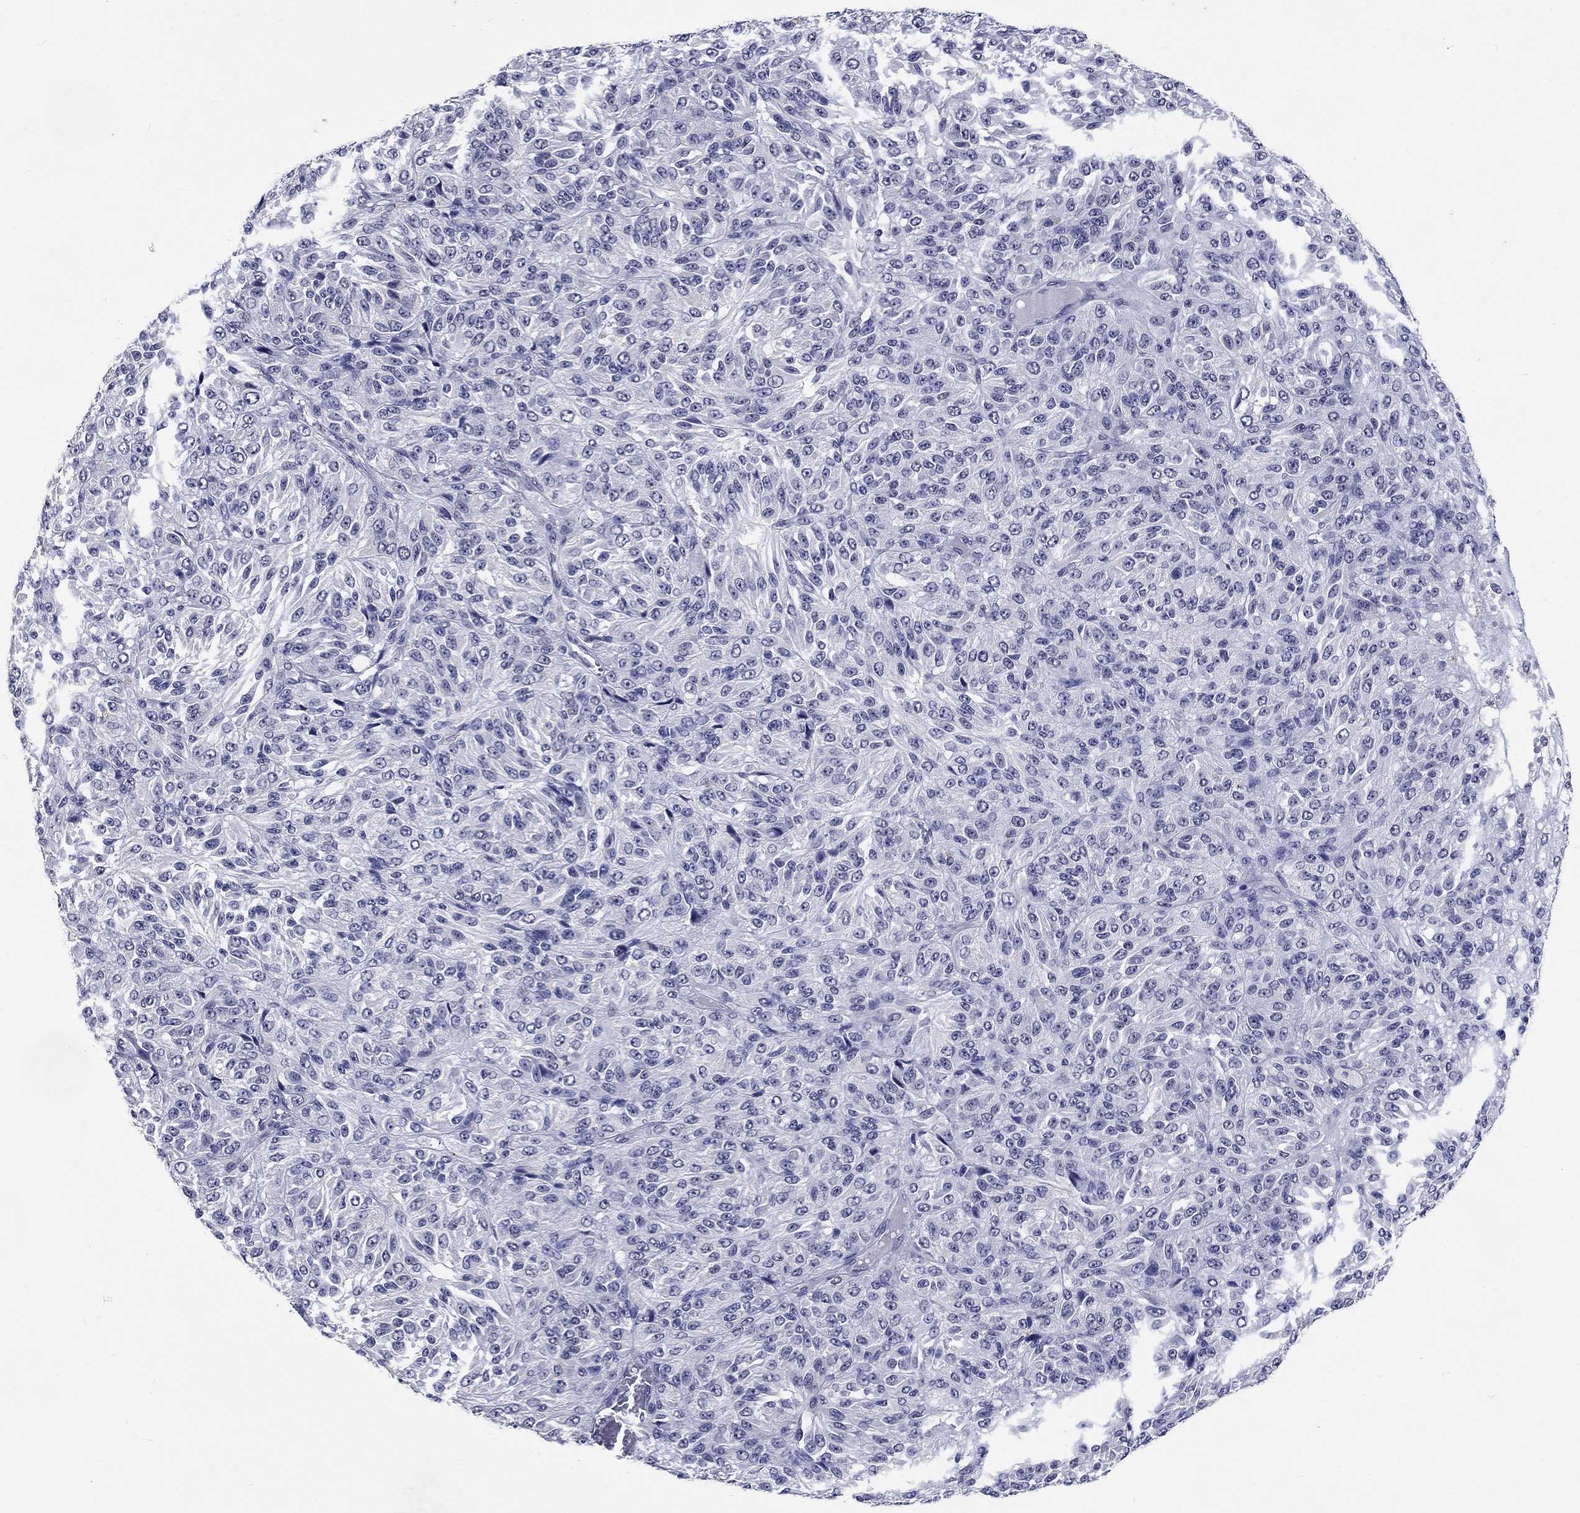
{"staining": {"intensity": "negative", "quantity": "none", "location": "none"}, "tissue": "melanoma", "cell_type": "Tumor cells", "image_type": "cancer", "snomed": [{"axis": "morphology", "description": "Malignant melanoma, Metastatic site"}, {"axis": "topography", "description": "Brain"}], "caption": "DAB (3,3'-diaminobenzidine) immunohistochemical staining of malignant melanoma (metastatic site) demonstrates no significant staining in tumor cells.", "gene": "GRIN1", "patient": {"sex": "female", "age": 56}}